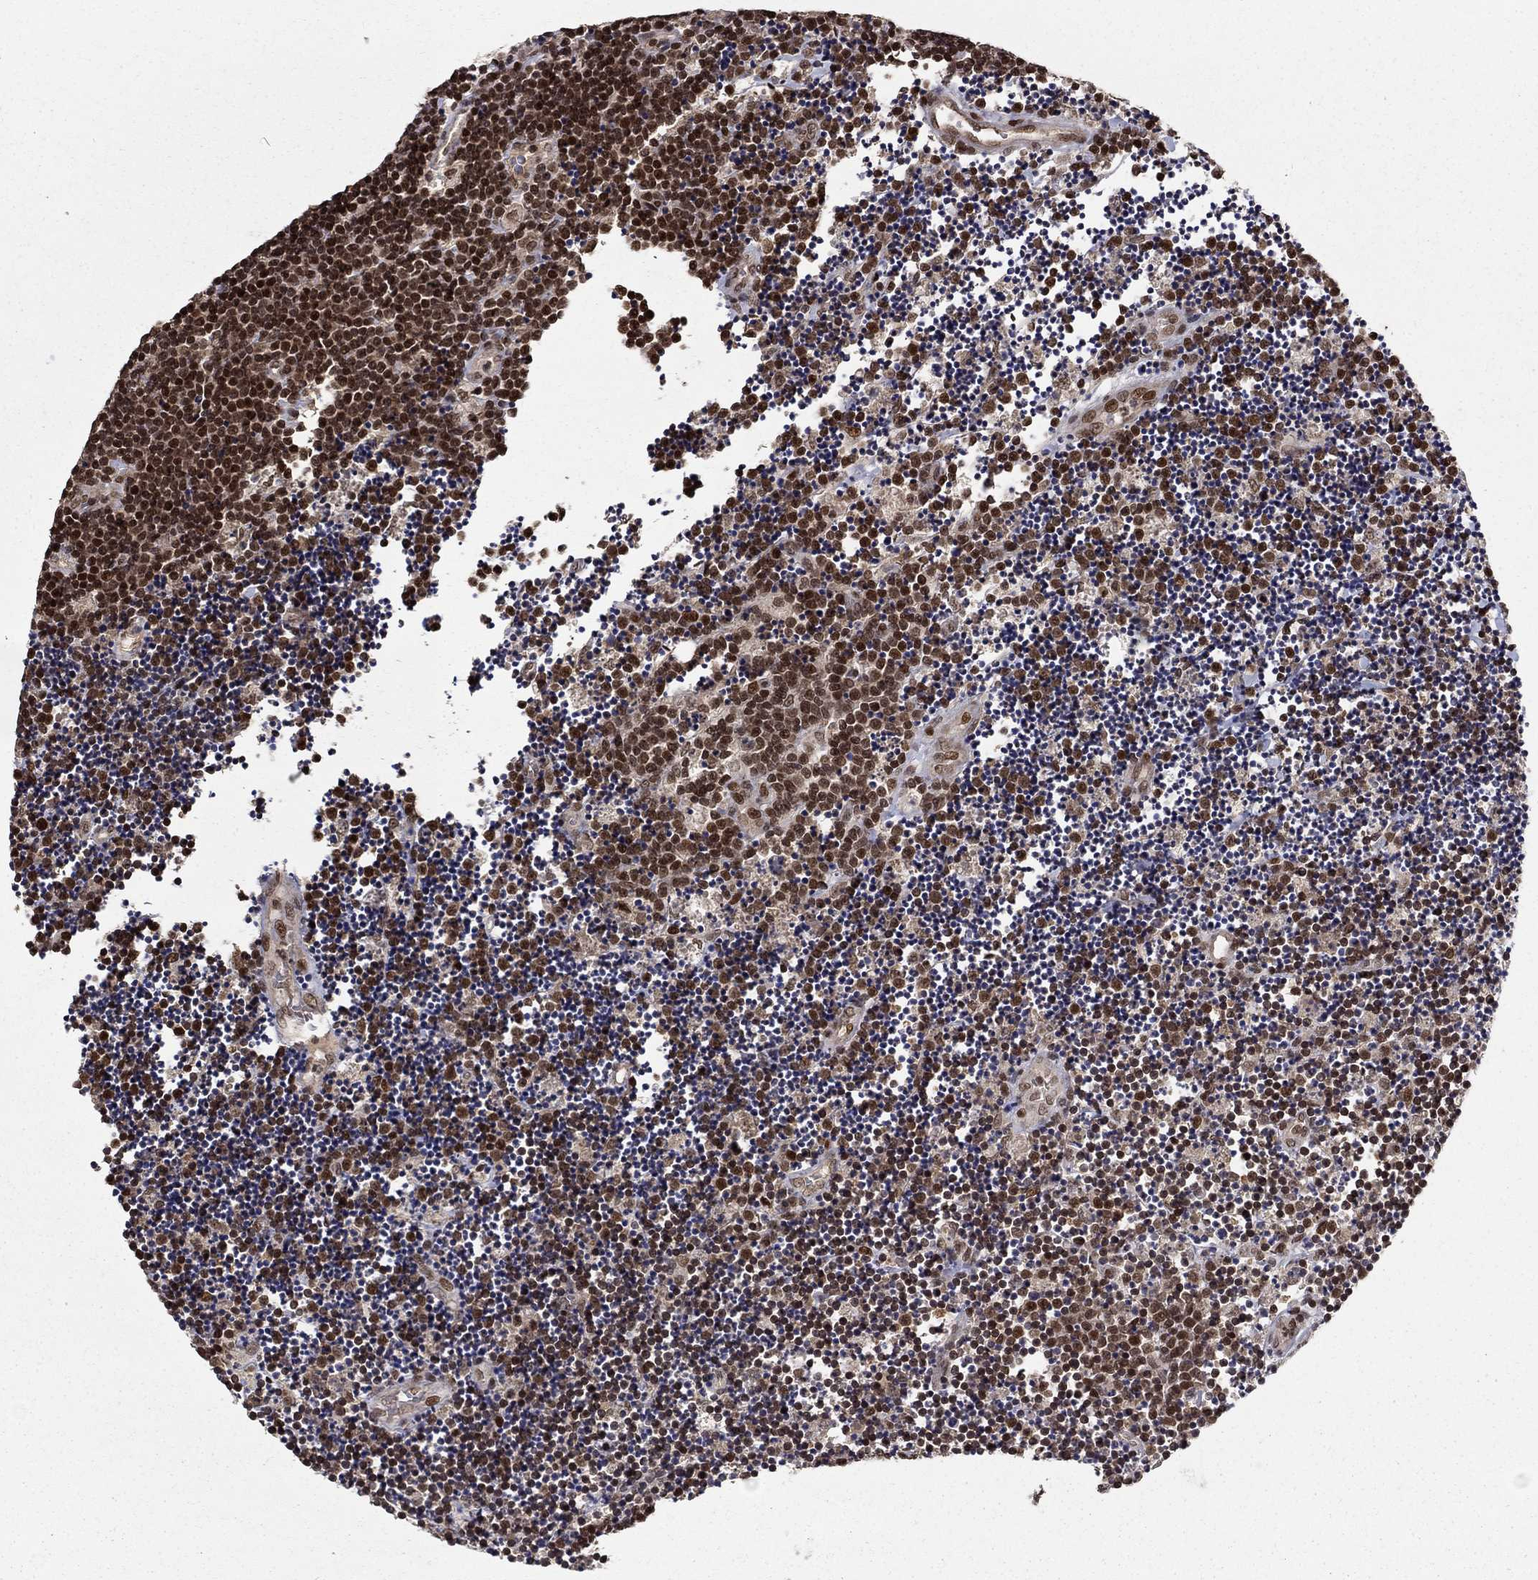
{"staining": {"intensity": "moderate", "quantity": "25%-75%", "location": "nuclear"}, "tissue": "lymphoma", "cell_type": "Tumor cells", "image_type": "cancer", "snomed": [{"axis": "morphology", "description": "Malignant lymphoma, non-Hodgkin's type, Low grade"}, {"axis": "topography", "description": "Brain"}], "caption": "Brown immunohistochemical staining in human lymphoma reveals moderate nuclear staining in approximately 25%-75% of tumor cells. (Stains: DAB in brown, nuclei in blue, Microscopy: brightfield microscopy at high magnification).", "gene": "CDCA7L", "patient": {"sex": "female", "age": 66}}